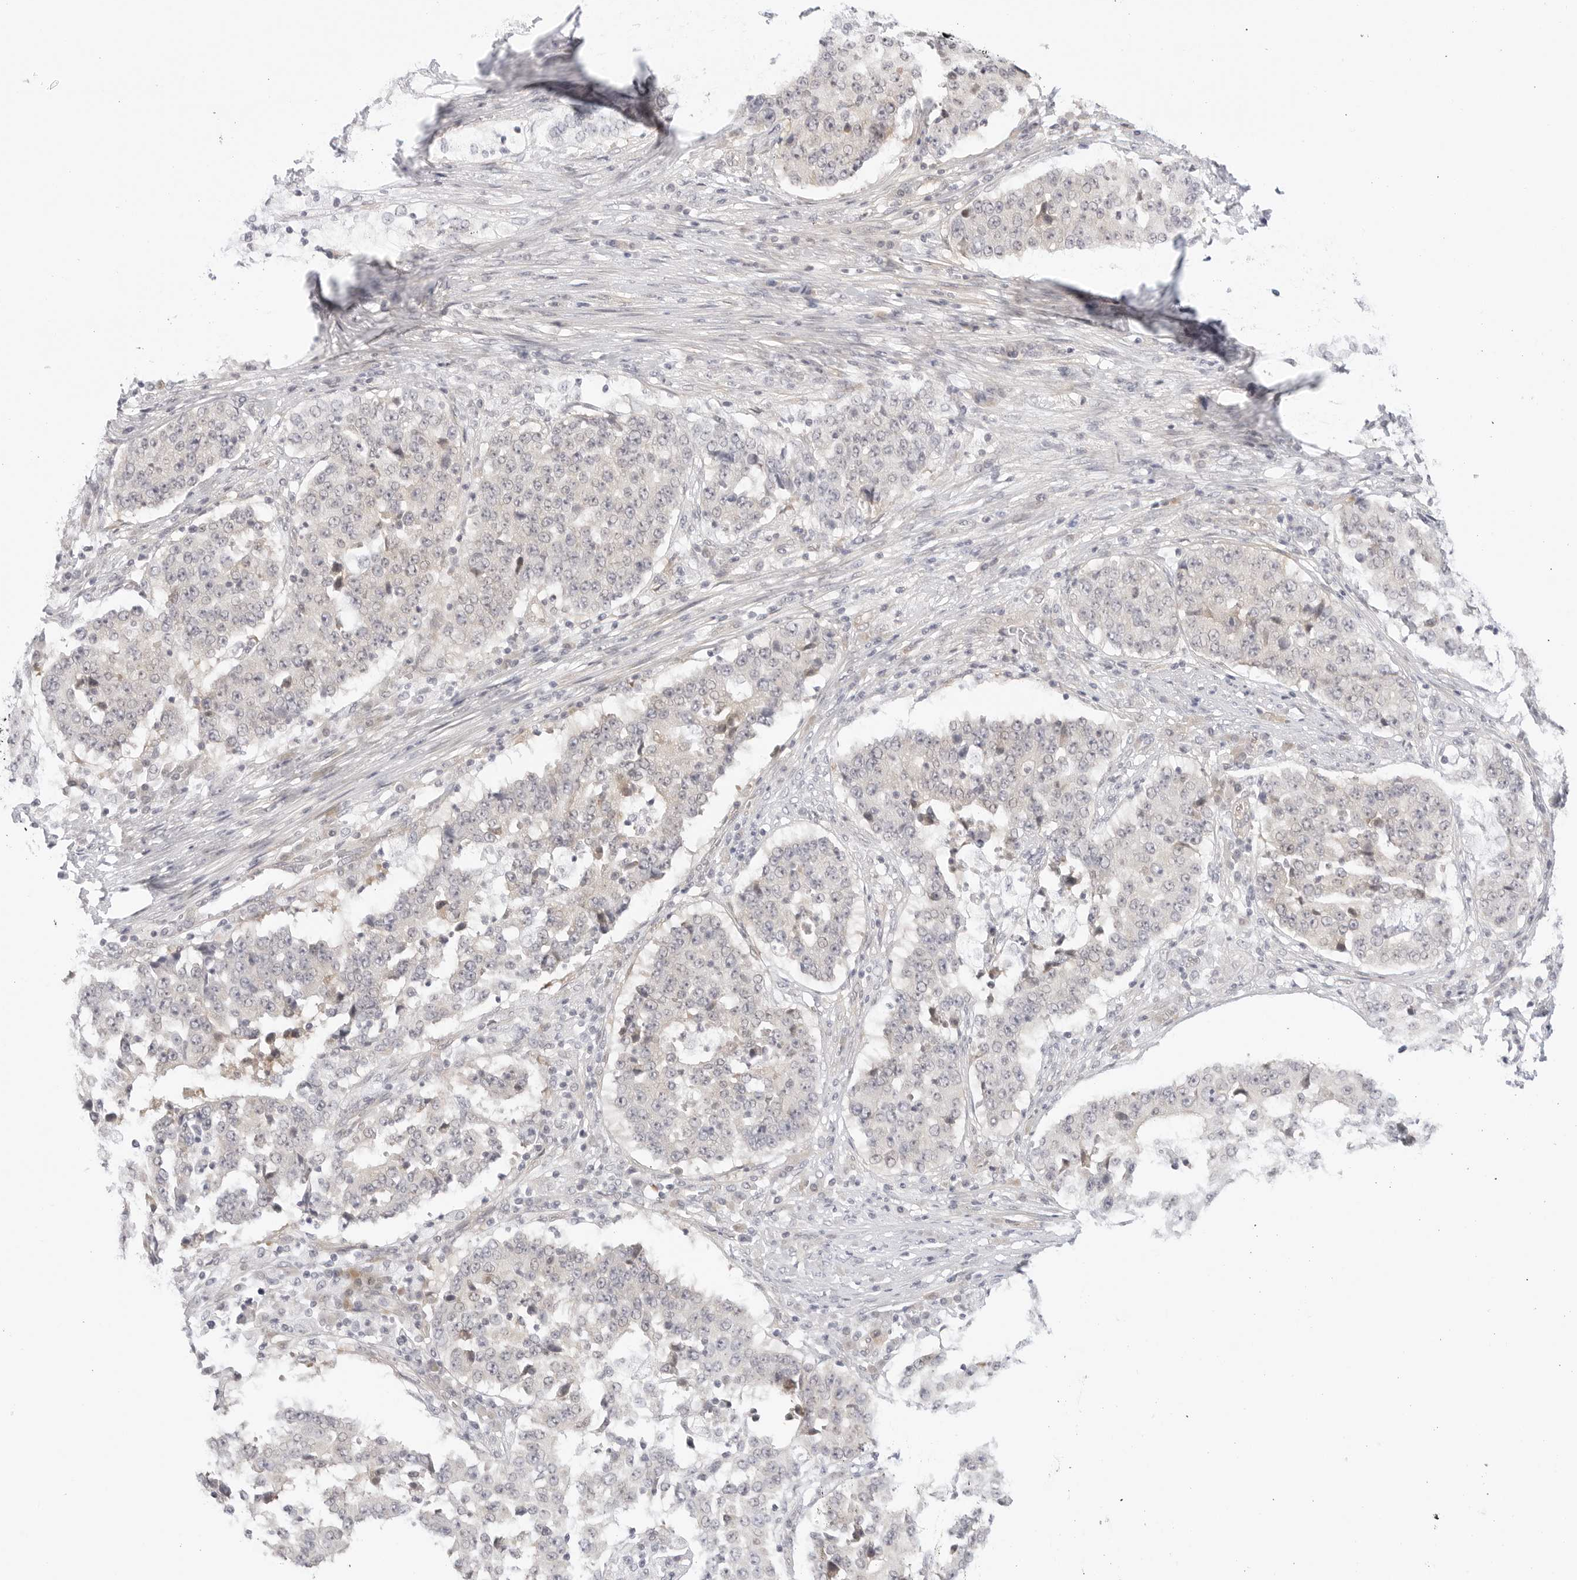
{"staining": {"intensity": "negative", "quantity": "none", "location": "none"}, "tissue": "stomach cancer", "cell_type": "Tumor cells", "image_type": "cancer", "snomed": [{"axis": "morphology", "description": "Adenocarcinoma, NOS"}, {"axis": "topography", "description": "Stomach"}], "caption": "Stomach cancer stained for a protein using immunohistochemistry reveals no positivity tumor cells.", "gene": "TCP1", "patient": {"sex": "male", "age": 59}}